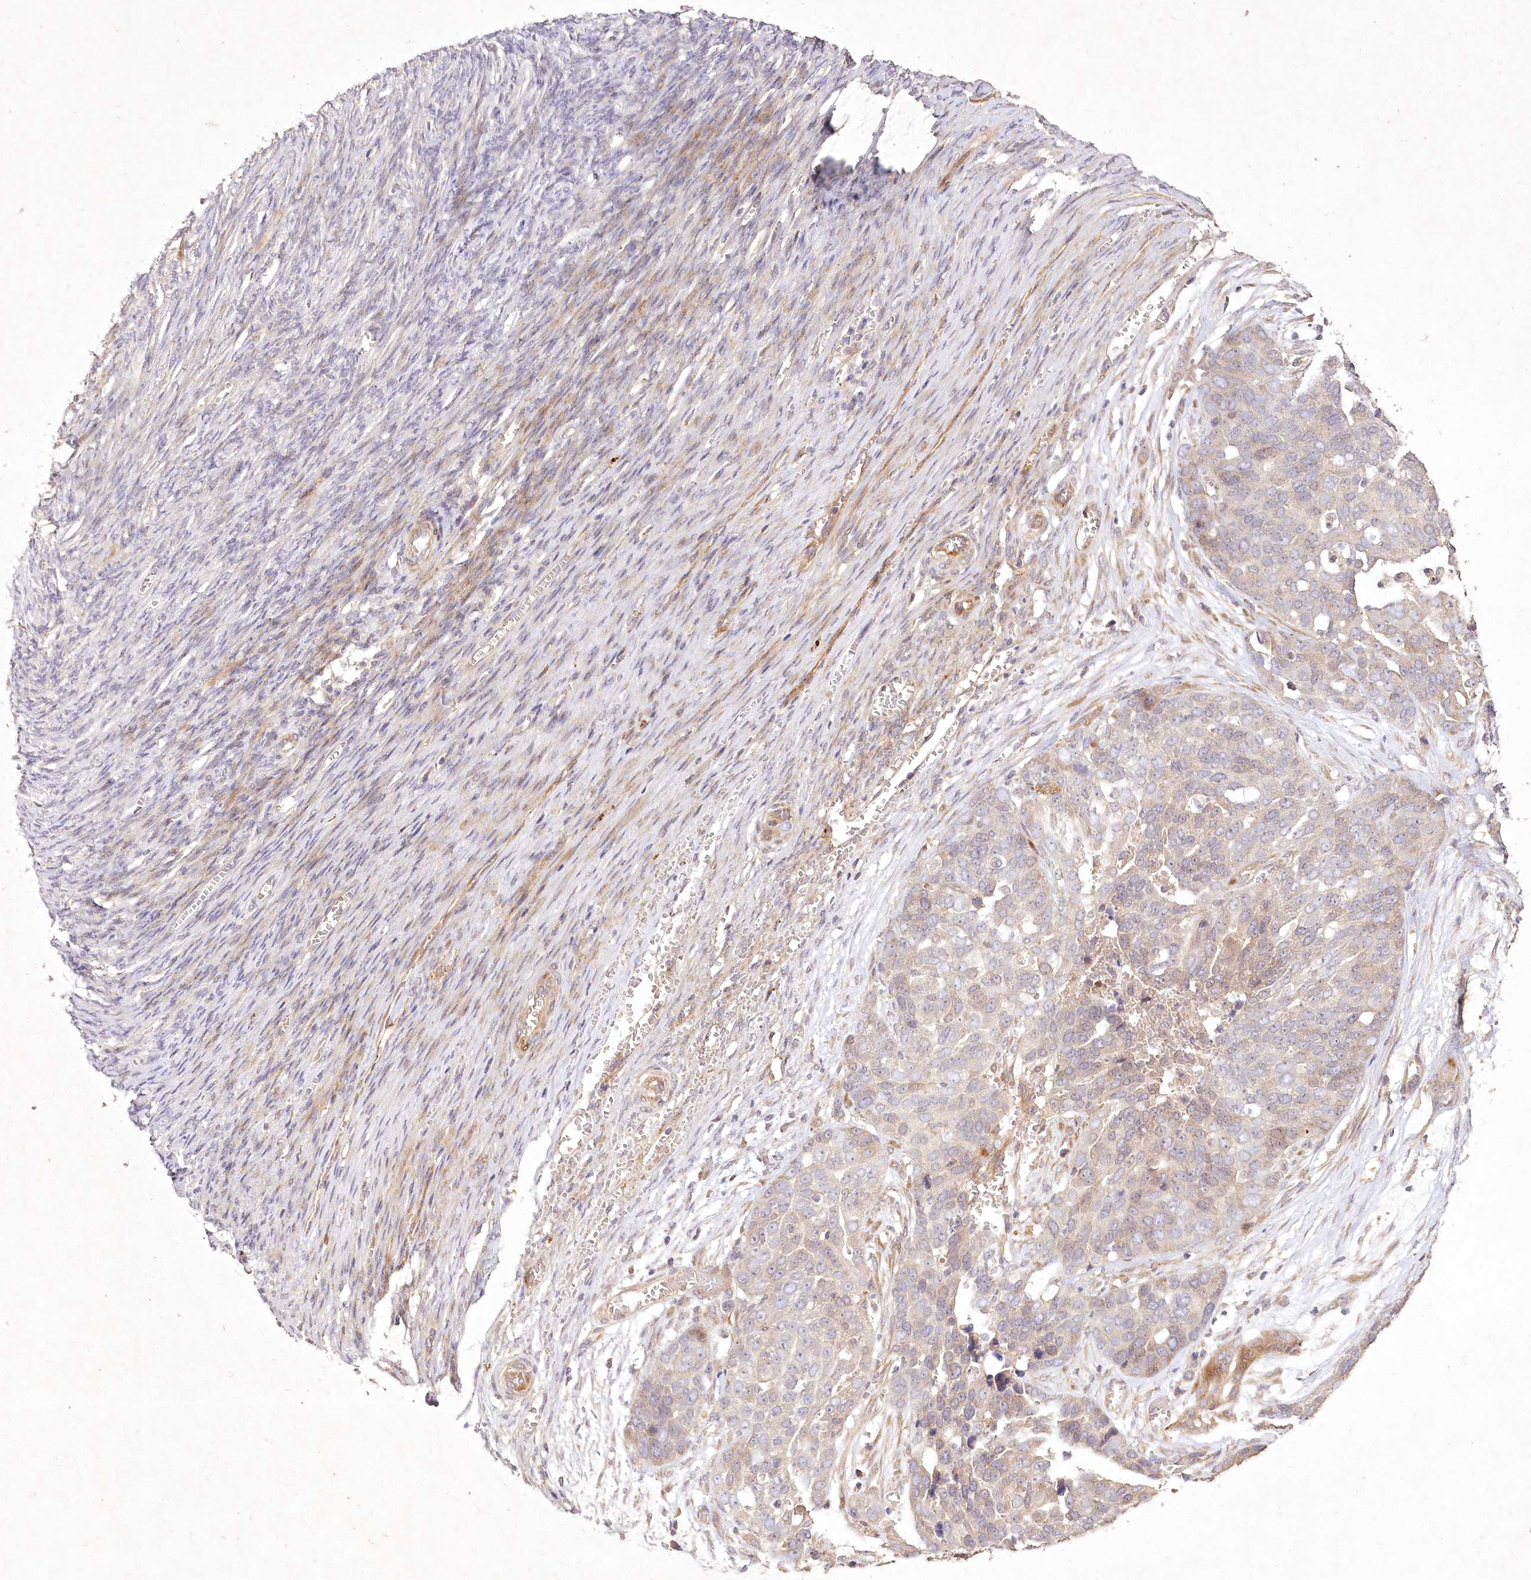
{"staining": {"intensity": "weak", "quantity": "<25%", "location": "cytoplasmic/membranous"}, "tissue": "ovarian cancer", "cell_type": "Tumor cells", "image_type": "cancer", "snomed": [{"axis": "morphology", "description": "Cystadenocarcinoma, serous, NOS"}, {"axis": "topography", "description": "Ovary"}], "caption": "Tumor cells are negative for protein expression in human ovarian cancer (serous cystadenocarcinoma). (IHC, brightfield microscopy, high magnification).", "gene": "IRAK1BP1", "patient": {"sex": "female", "age": 44}}